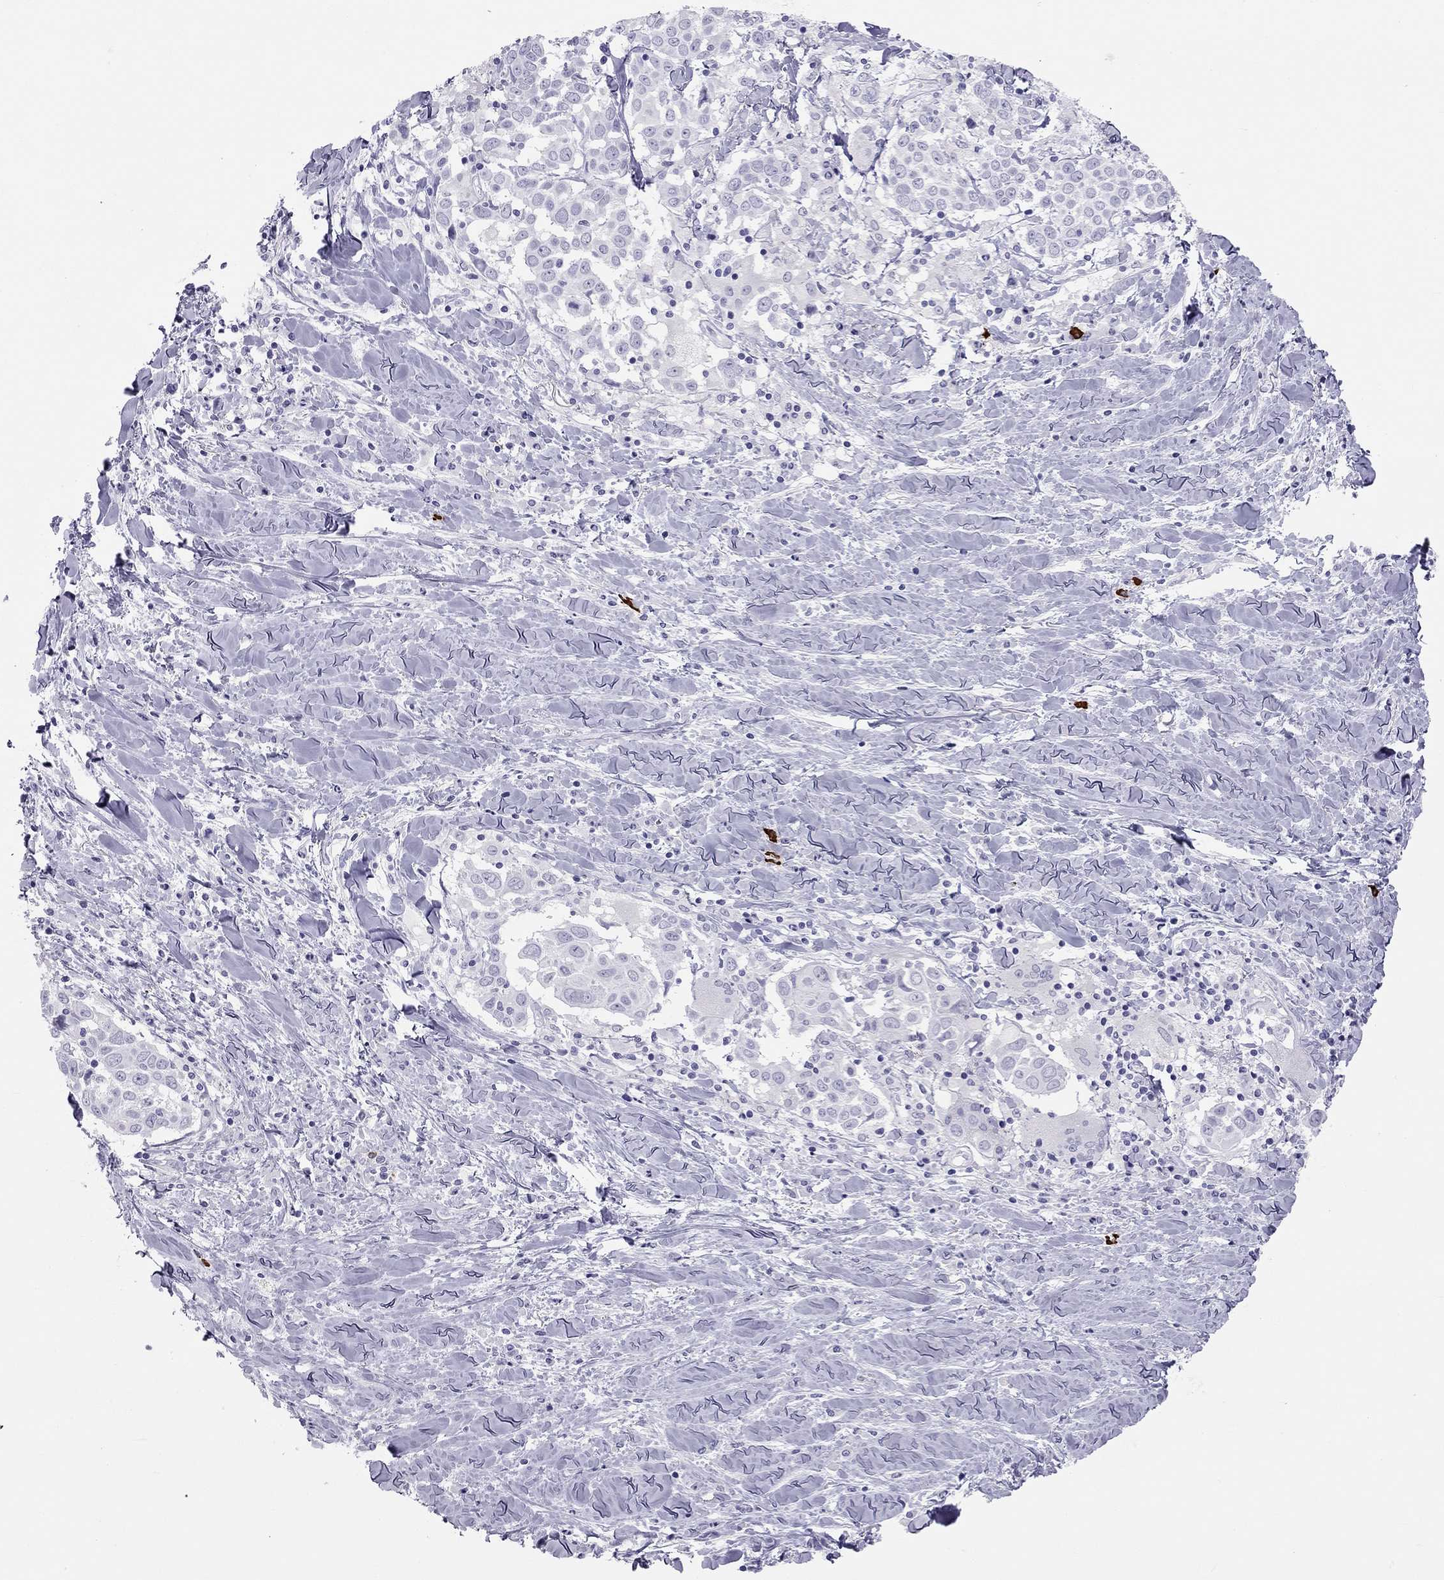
{"staining": {"intensity": "negative", "quantity": "none", "location": "none"}, "tissue": "lung cancer", "cell_type": "Tumor cells", "image_type": "cancer", "snomed": [{"axis": "morphology", "description": "Squamous cell carcinoma, NOS"}, {"axis": "topography", "description": "Lung"}], "caption": "This is an immunohistochemistry histopathology image of human lung squamous cell carcinoma. There is no staining in tumor cells.", "gene": "KLRG1", "patient": {"sex": "male", "age": 57}}